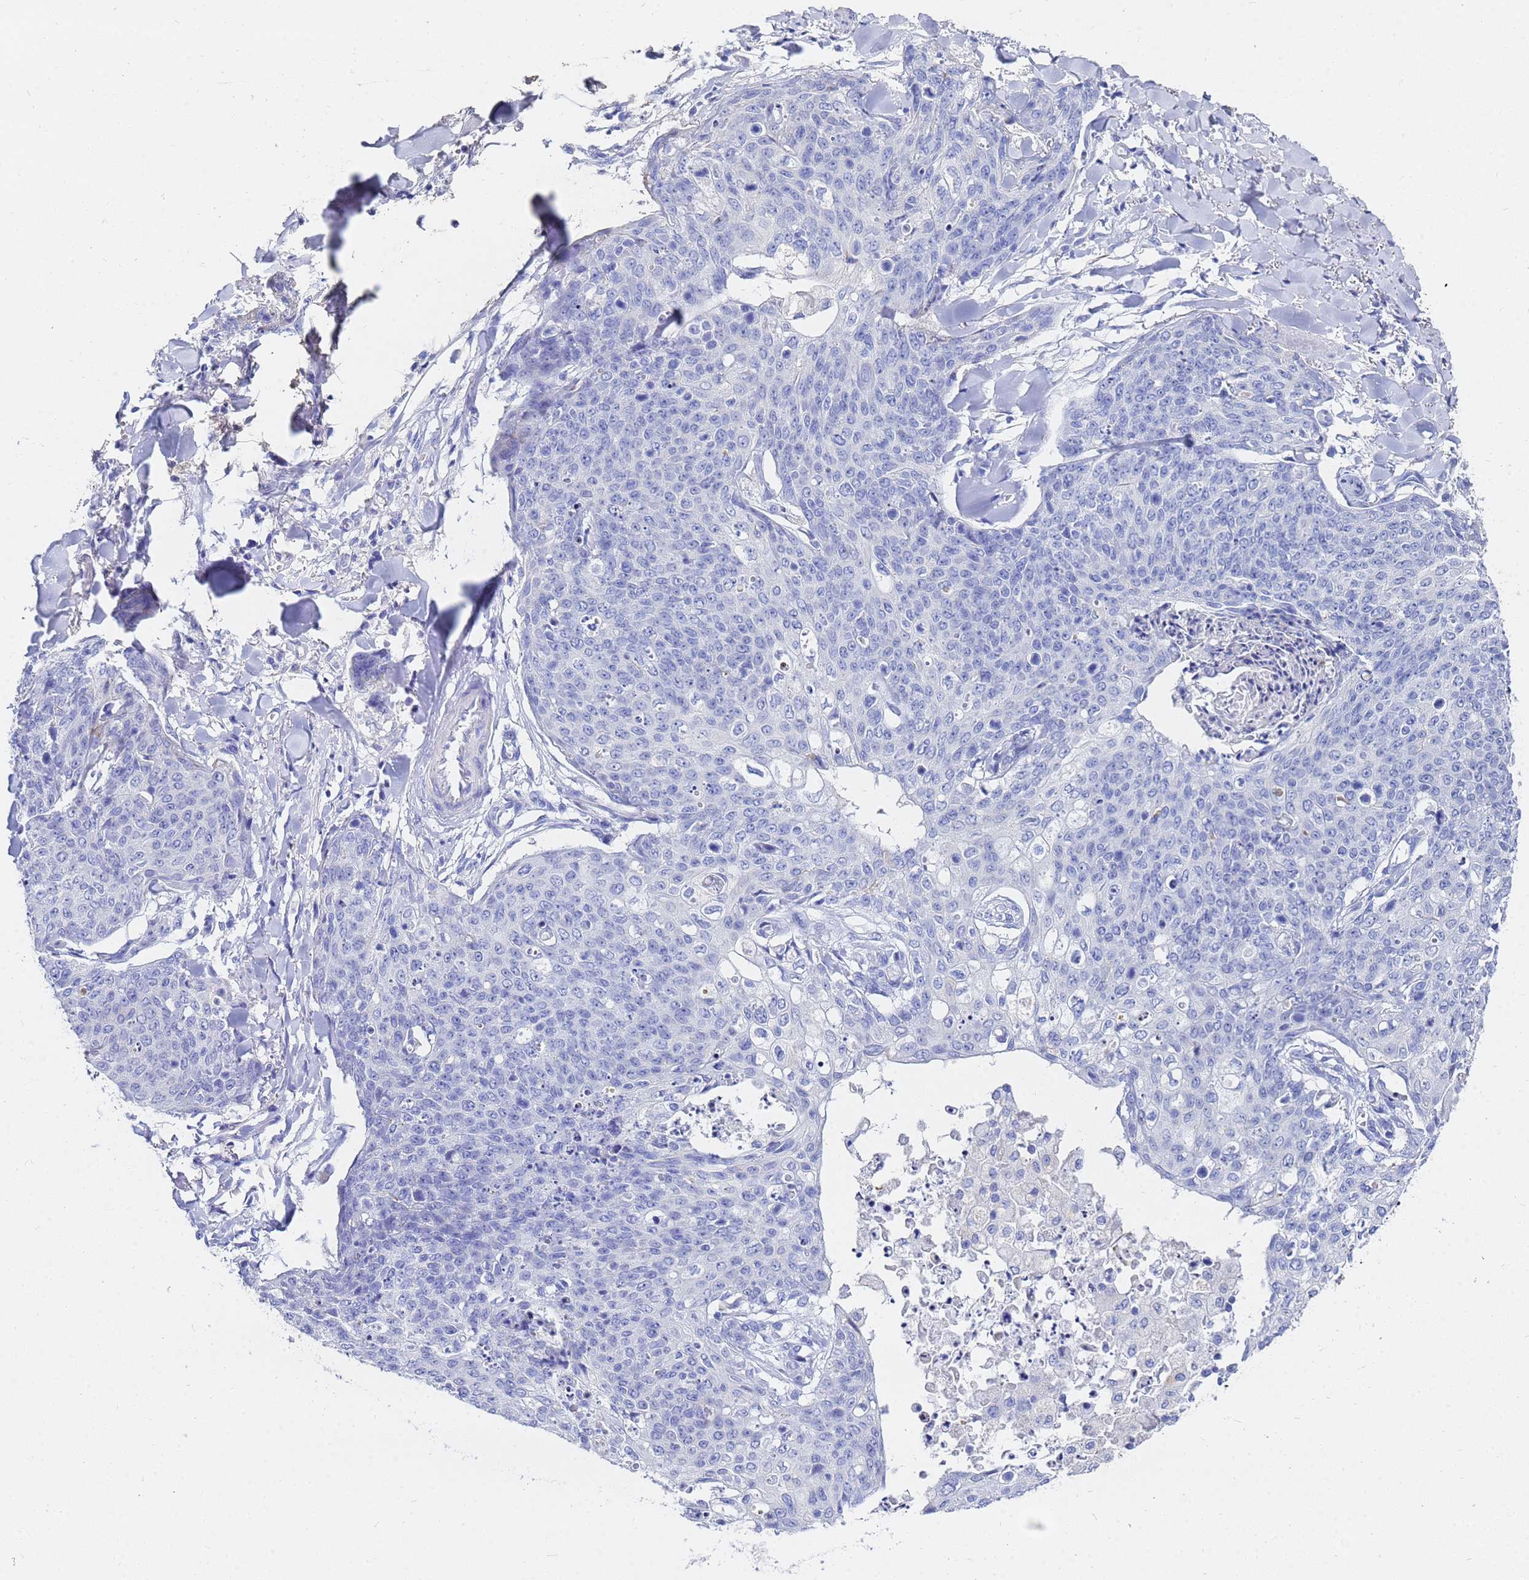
{"staining": {"intensity": "negative", "quantity": "none", "location": "none"}, "tissue": "skin cancer", "cell_type": "Tumor cells", "image_type": "cancer", "snomed": [{"axis": "morphology", "description": "Squamous cell carcinoma, NOS"}, {"axis": "topography", "description": "Skin"}, {"axis": "topography", "description": "Vulva"}], "caption": "An image of human skin cancer is negative for staining in tumor cells.", "gene": "C2orf72", "patient": {"sex": "female", "age": 85}}